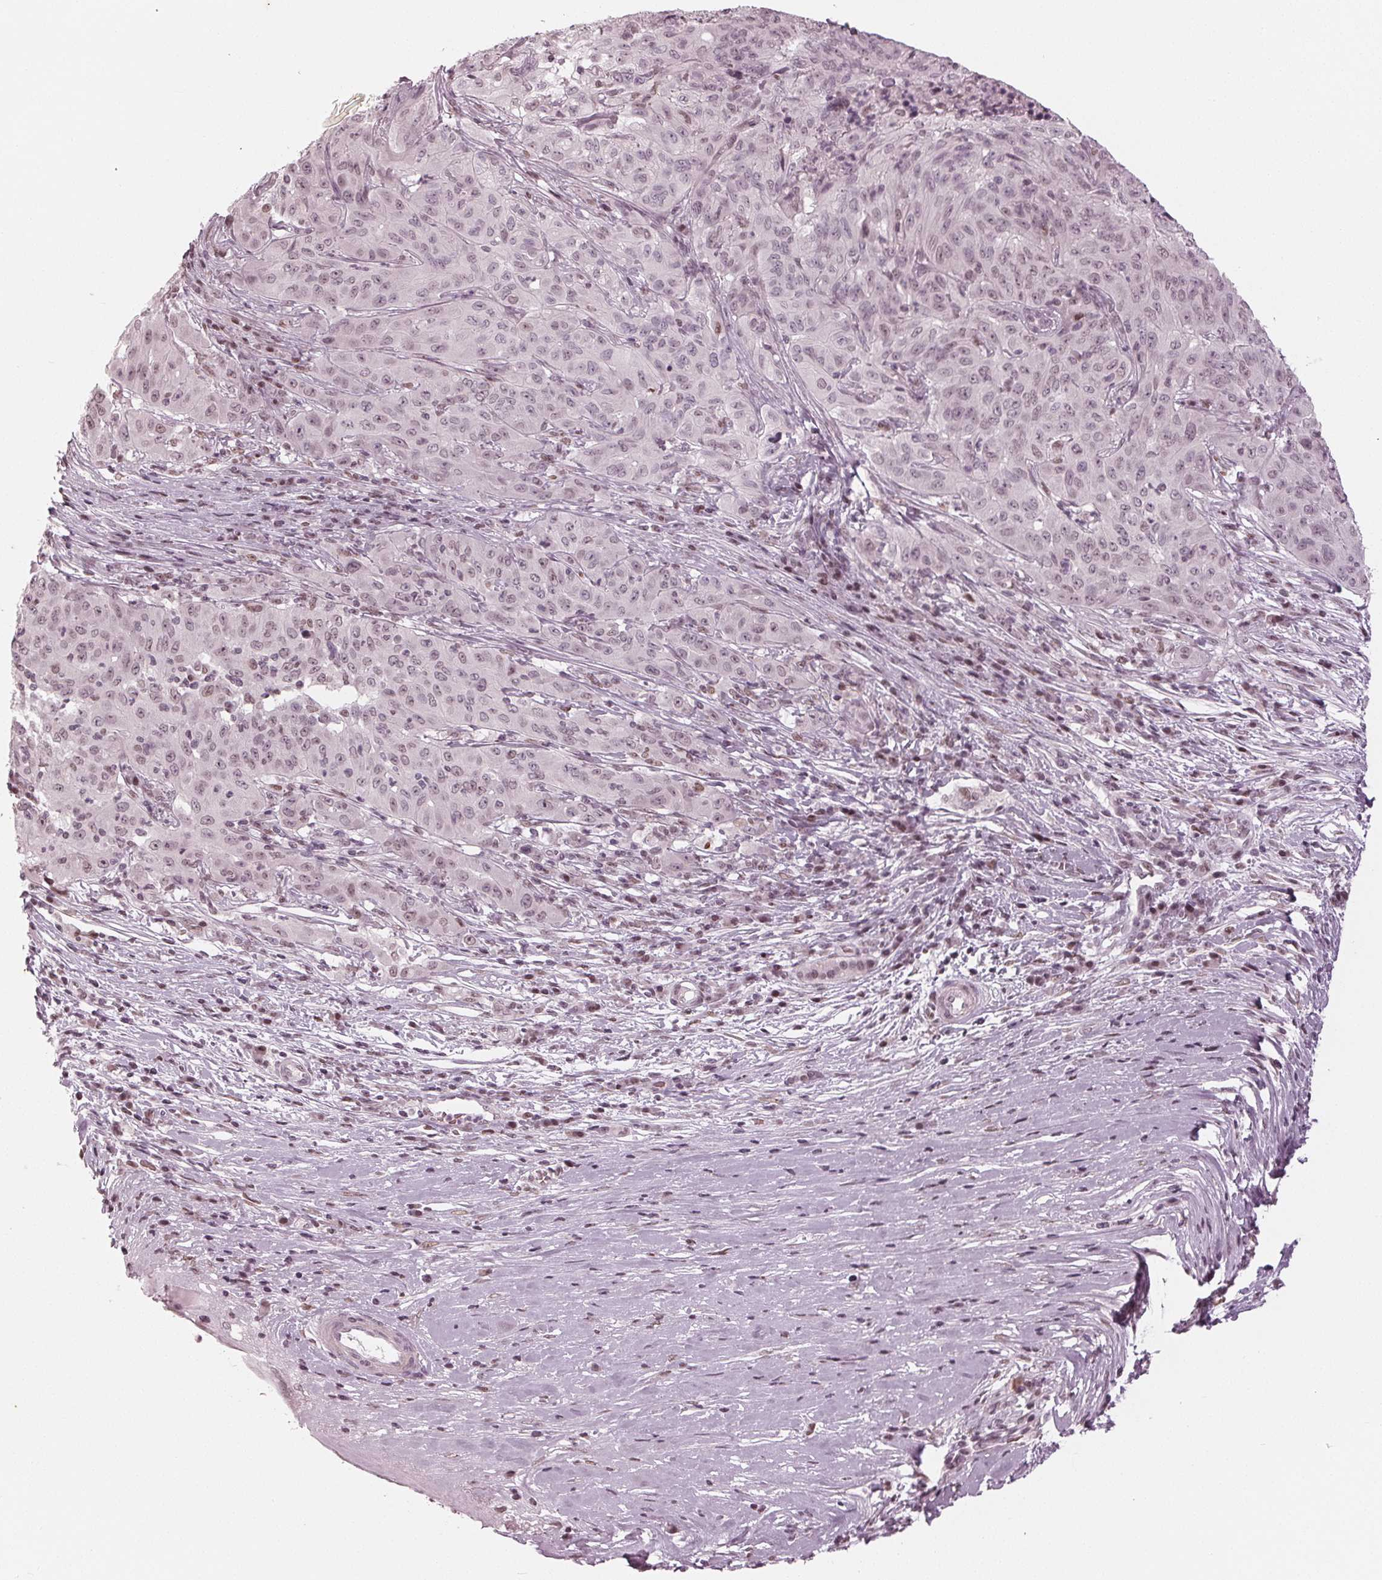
{"staining": {"intensity": "weak", "quantity": "<25%", "location": "nuclear"}, "tissue": "pancreatic cancer", "cell_type": "Tumor cells", "image_type": "cancer", "snomed": [{"axis": "morphology", "description": "Adenocarcinoma, NOS"}, {"axis": "topography", "description": "Pancreas"}], "caption": "IHC of human pancreatic cancer exhibits no positivity in tumor cells.", "gene": "DNMT3L", "patient": {"sex": "male", "age": 63}}